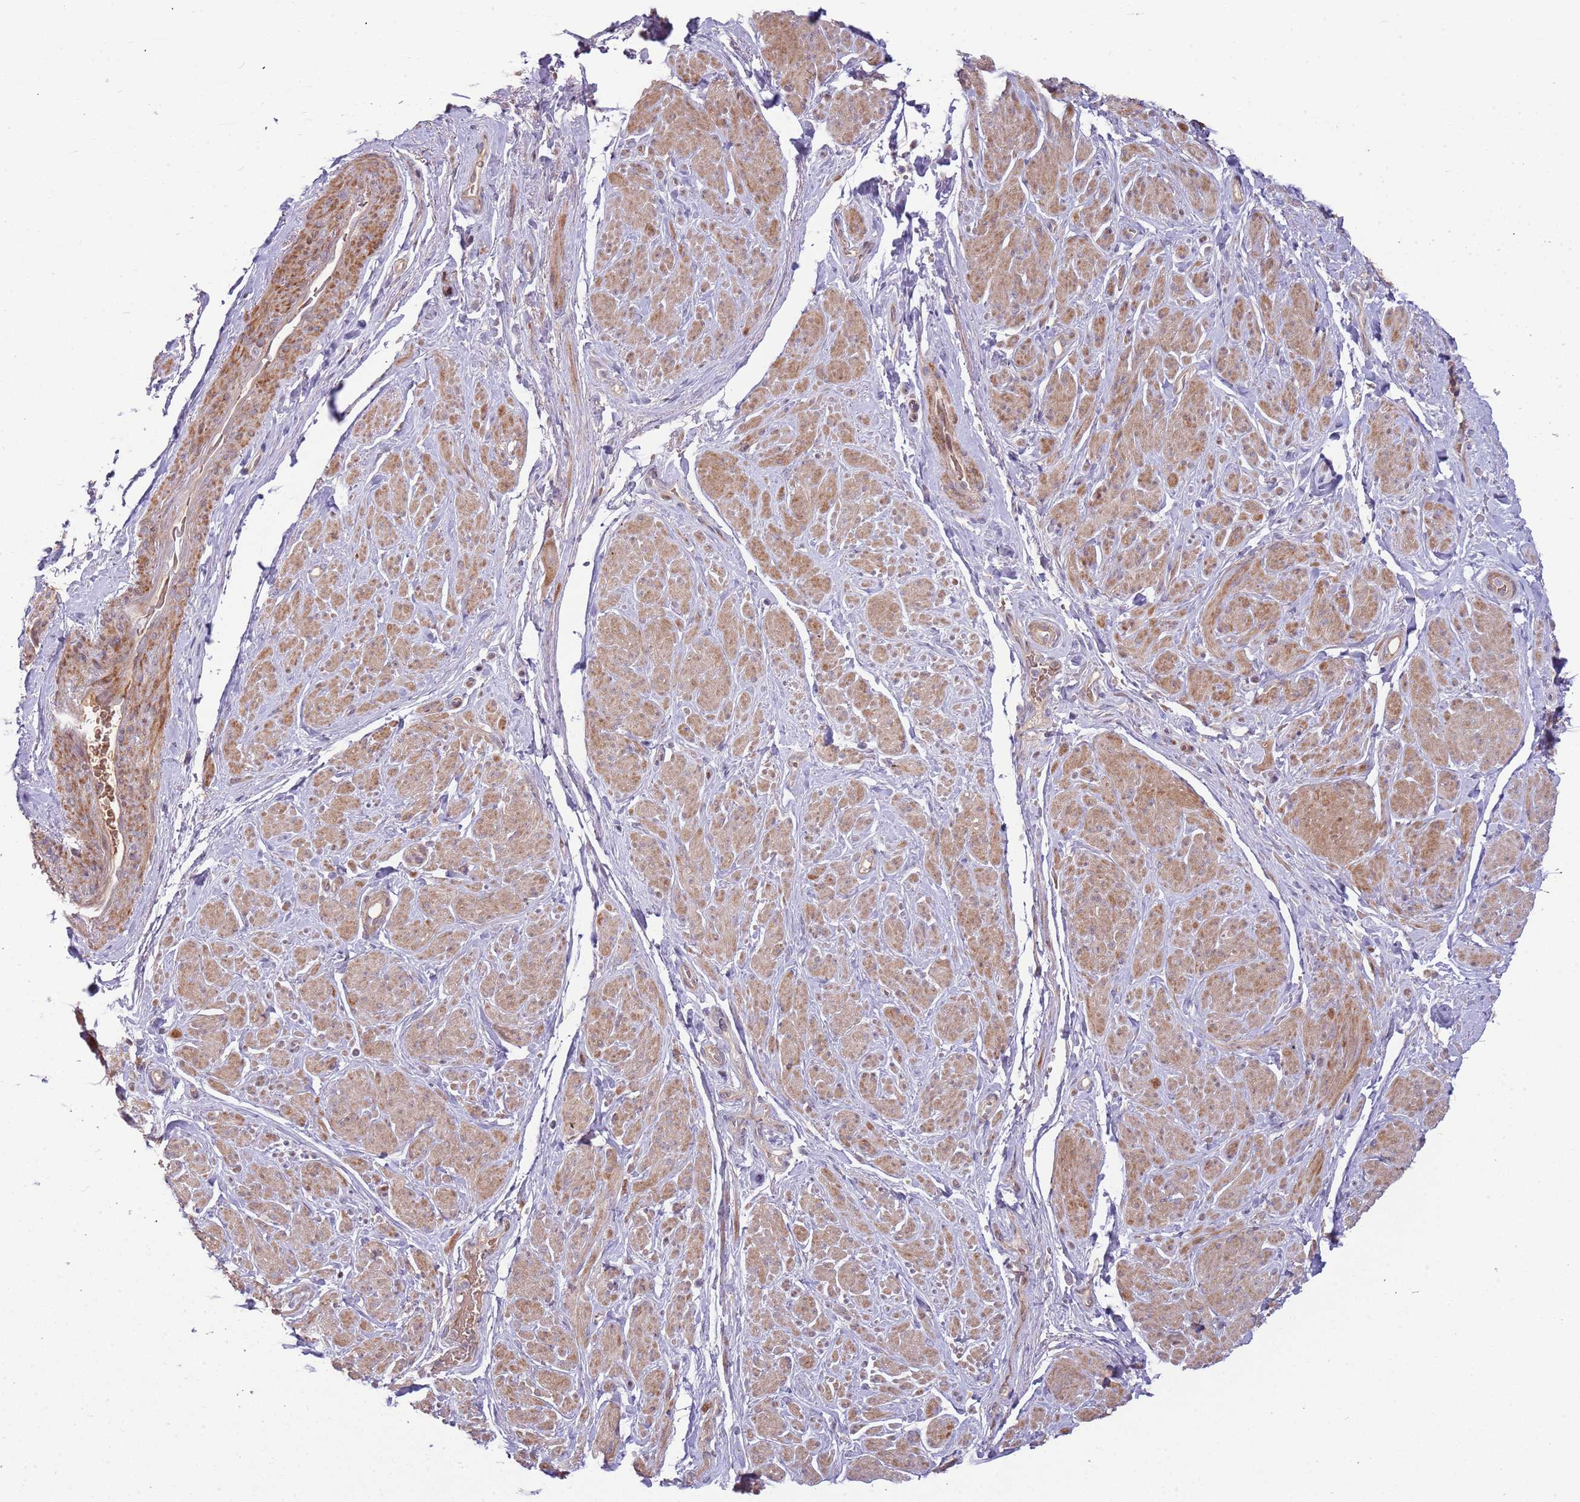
{"staining": {"intensity": "moderate", "quantity": "25%-75%", "location": "cytoplasmic/membranous"}, "tissue": "smooth muscle", "cell_type": "Smooth muscle cells", "image_type": "normal", "snomed": [{"axis": "morphology", "description": "Normal tissue, NOS"}, {"axis": "topography", "description": "Smooth muscle"}, {"axis": "topography", "description": "Peripheral nerve tissue"}], "caption": "Immunohistochemical staining of unremarkable human smooth muscle shows 25%-75% levels of moderate cytoplasmic/membranous protein expression in about 25%-75% of smooth muscle cells. Ihc stains the protein in brown and the nuclei are stained blue.", "gene": "TRAPPC6B", "patient": {"sex": "male", "age": 69}}